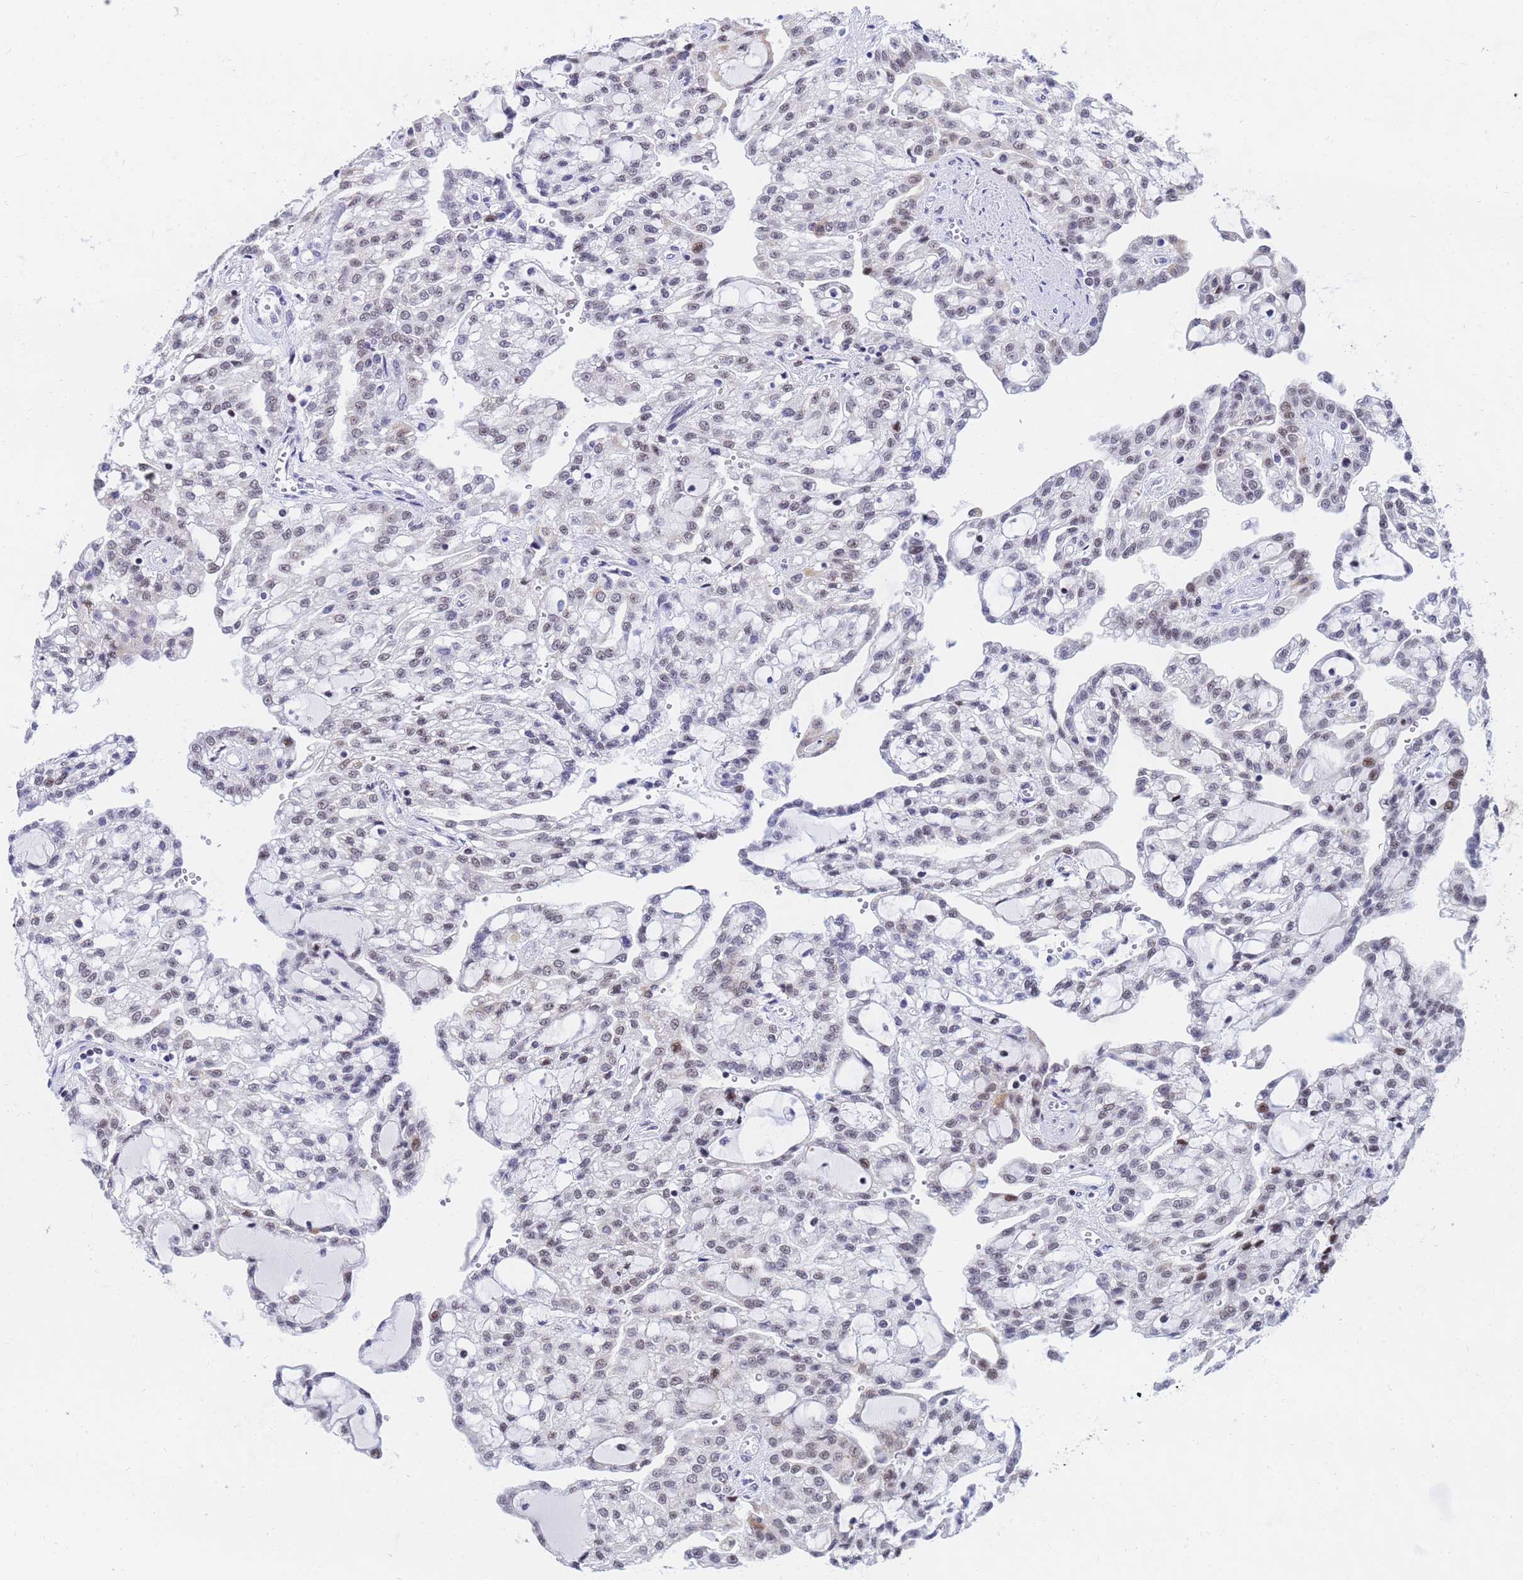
{"staining": {"intensity": "weak", "quantity": "<25%", "location": "nuclear"}, "tissue": "renal cancer", "cell_type": "Tumor cells", "image_type": "cancer", "snomed": [{"axis": "morphology", "description": "Adenocarcinoma, NOS"}, {"axis": "topography", "description": "Kidney"}], "caption": "IHC photomicrograph of adenocarcinoma (renal) stained for a protein (brown), which reveals no staining in tumor cells.", "gene": "CKMT1A", "patient": {"sex": "male", "age": 63}}